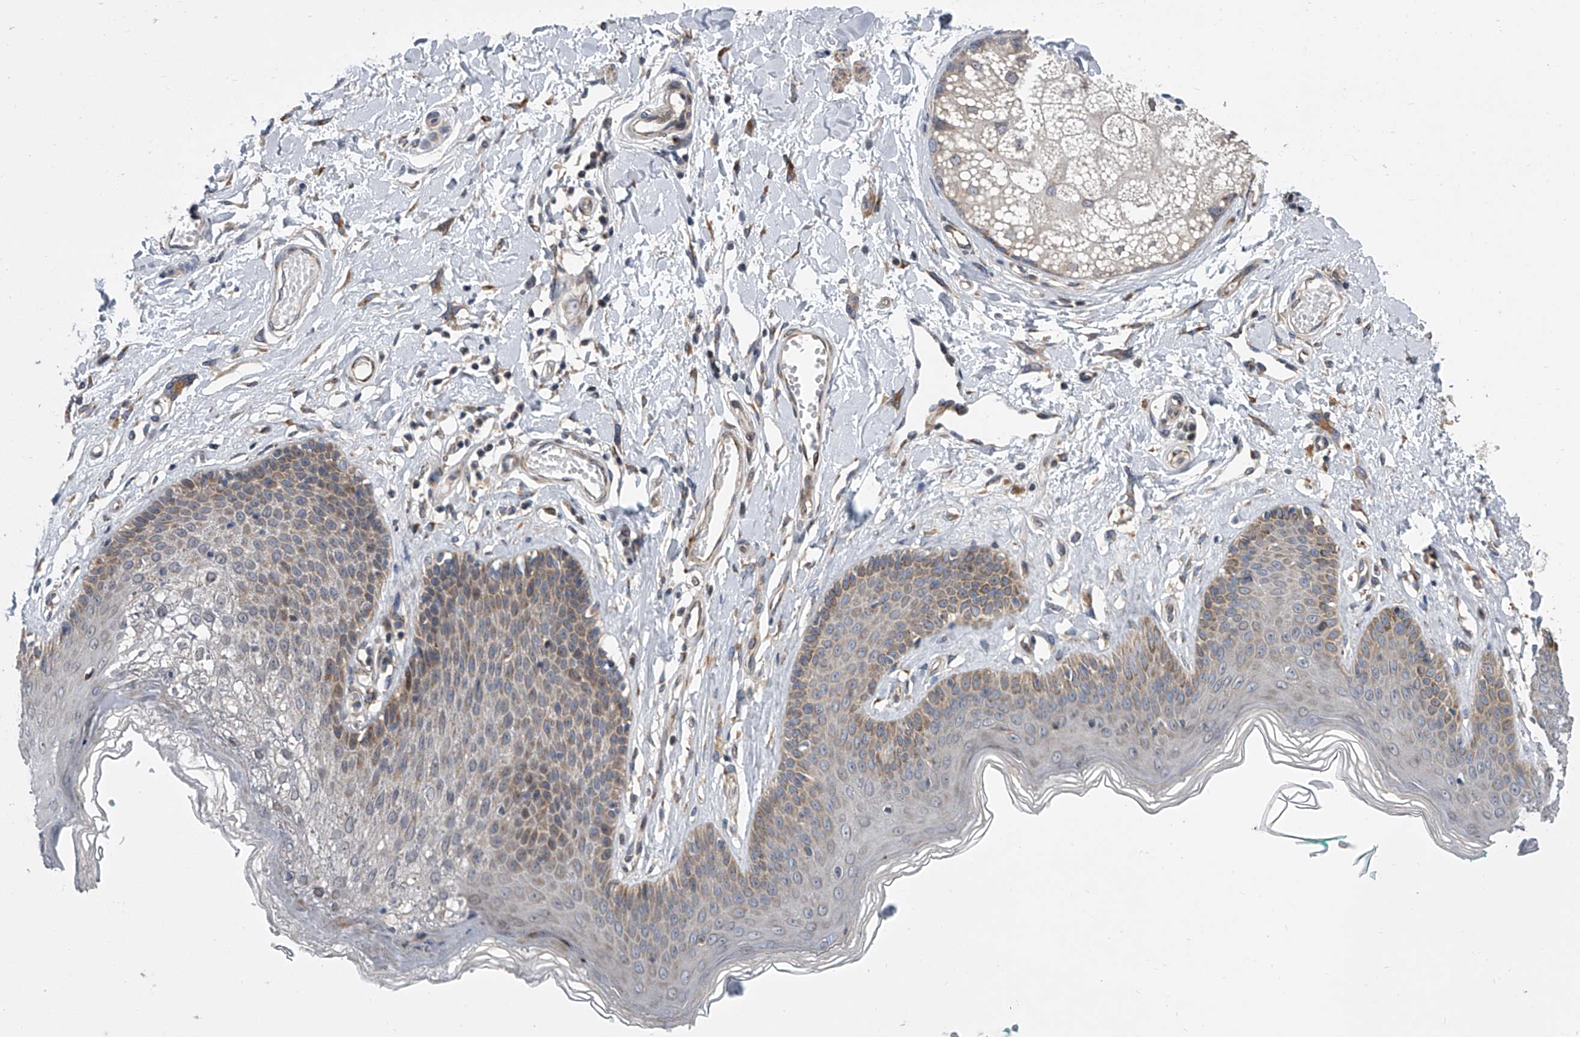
{"staining": {"intensity": "moderate", "quantity": "<25%", "location": "cytoplasmic/membranous"}, "tissue": "skin", "cell_type": "Epidermal cells", "image_type": "normal", "snomed": [{"axis": "morphology", "description": "Normal tissue, NOS"}, {"axis": "morphology", "description": "Squamous cell carcinoma, NOS"}, {"axis": "topography", "description": "Vulva"}], "caption": "This photomicrograph exhibits normal skin stained with immunohistochemistry (IHC) to label a protein in brown. The cytoplasmic/membranous of epidermal cells show moderate positivity for the protein. Nuclei are counter-stained blue.", "gene": "DLGAP2", "patient": {"sex": "female", "age": 85}}